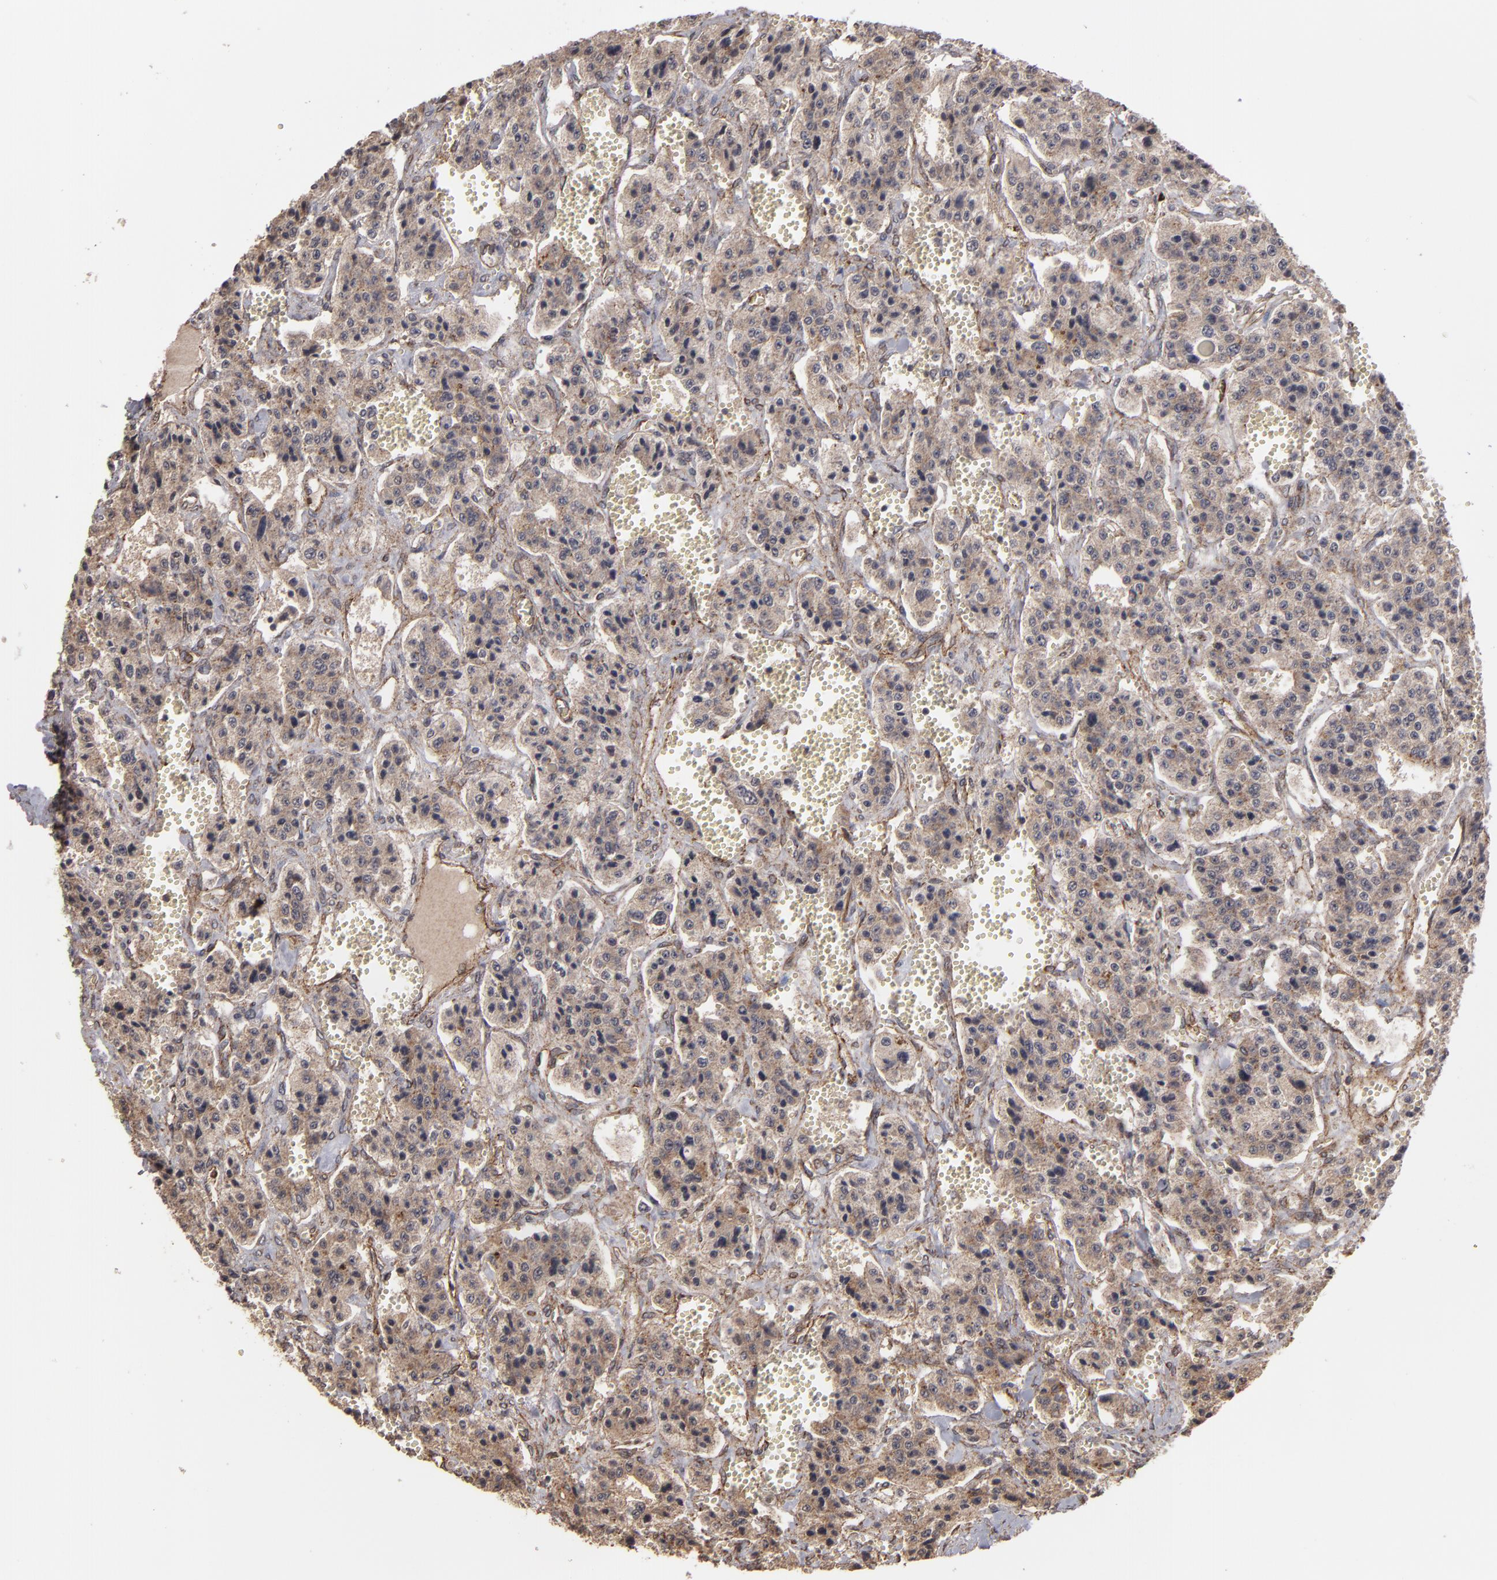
{"staining": {"intensity": "moderate", "quantity": ">75%", "location": "cytoplasmic/membranous"}, "tissue": "carcinoid", "cell_type": "Tumor cells", "image_type": "cancer", "snomed": [{"axis": "morphology", "description": "Carcinoid, malignant, NOS"}, {"axis": "topography", "description": "Small intestine"}], "caption": "IHC histopathology image of neoplastic tissue: human carcinoid stained using immunohistochemistry displays medium levels of moderate protein expression localized specifically in the cytoplasmic/membranous of tumor cells, appearing as a cytoplasmic/membranous brown color.", "gene": "TJP1", "patient": {"sex": "male", "age": 52}}